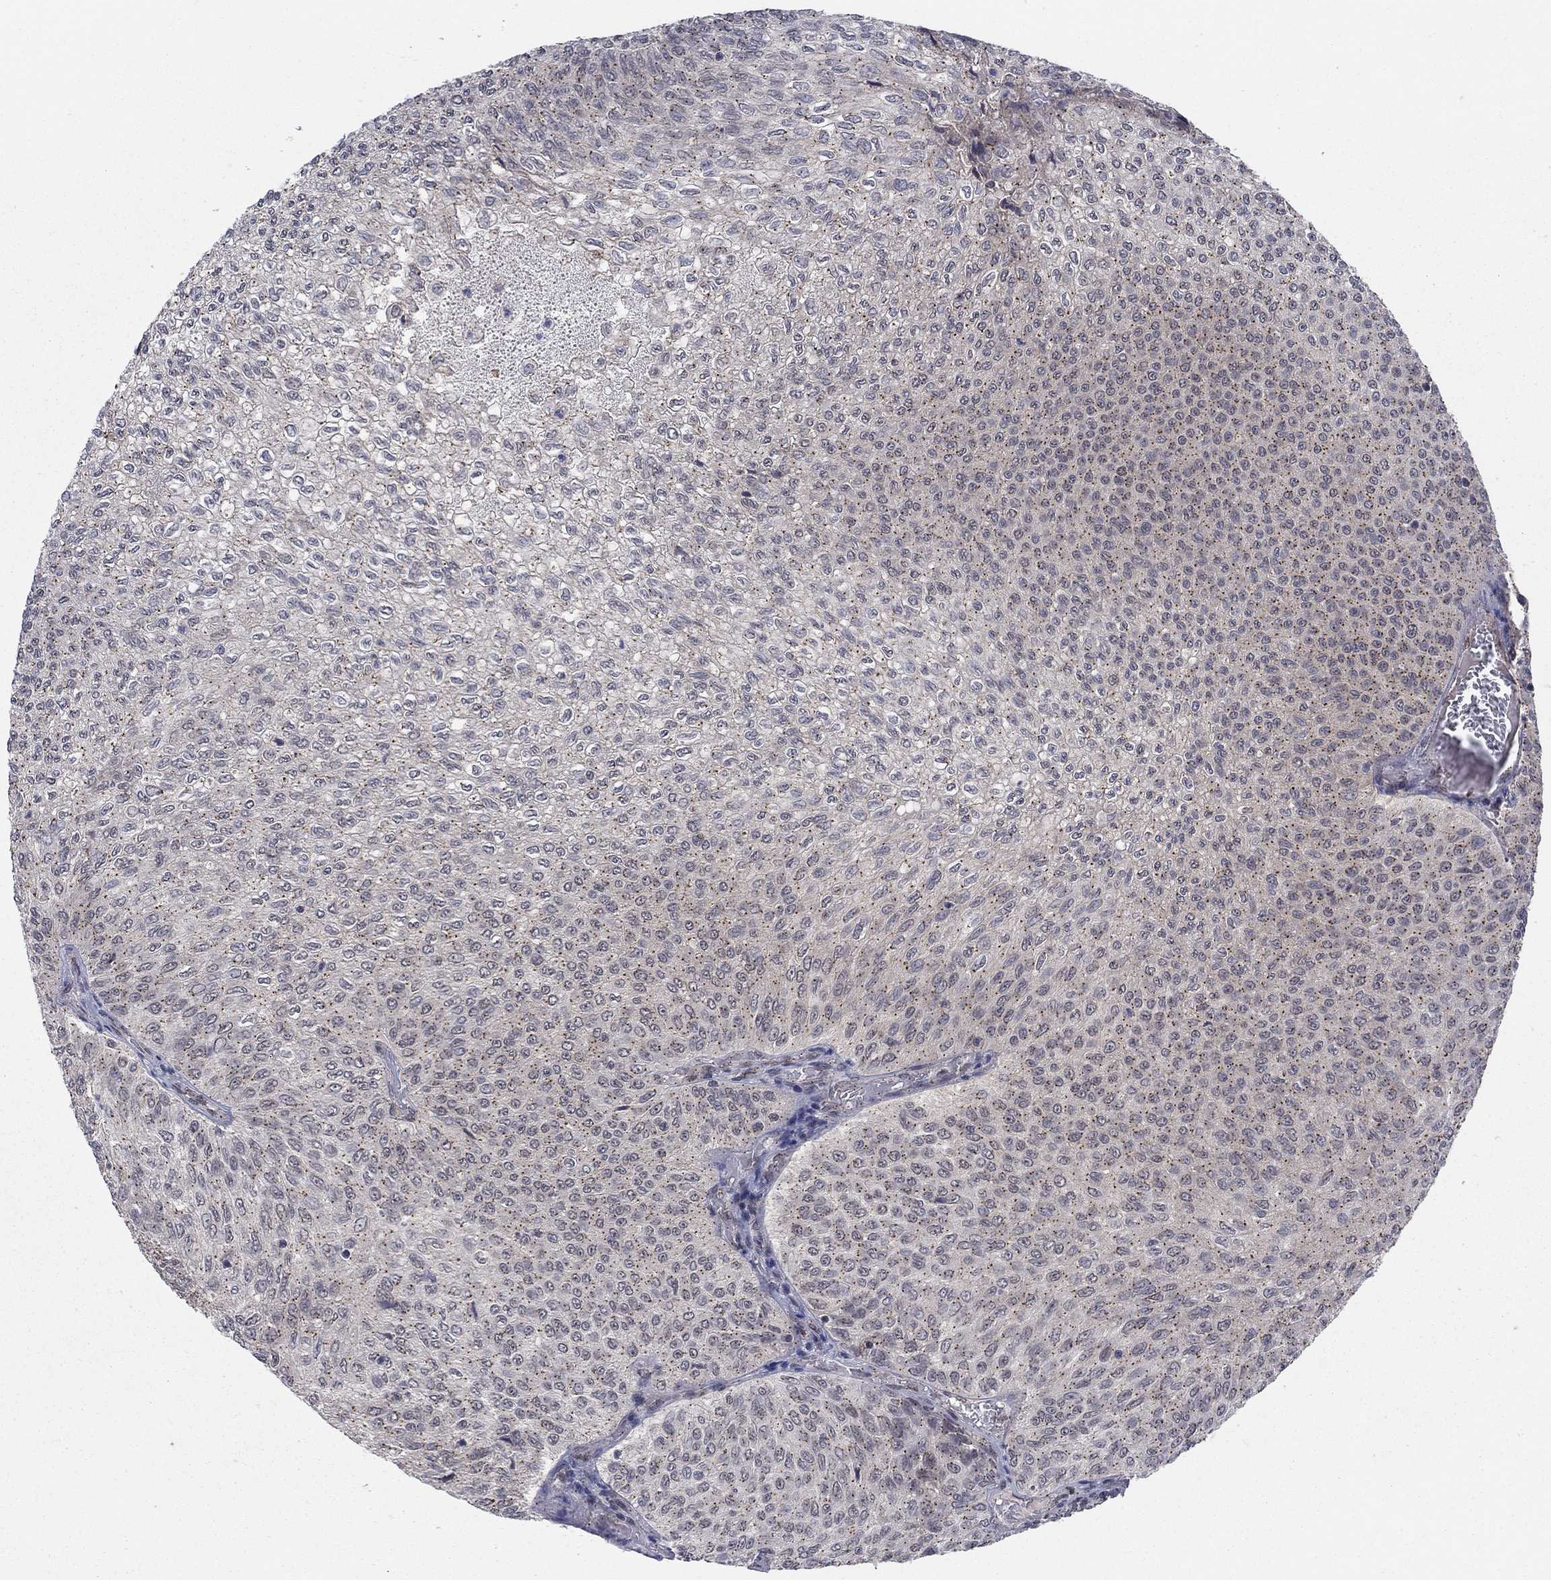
{"staining": {"intensity": "moderate", "quantity": ">75%", "location": "cytoplasmic/membranous"}, "tissue": "urothelial cancer", "cell_type": "Tumor cells", "image_type": "cancer", "snomed": [{"axis": "morphology", "description": "Urothelial carcinoma, Low grade"}, {"axis": "topography", "description": "Urinary bladder"}], "caption": "IHC photomicrograph of urothelial cancer stained for a protein (brown), which shows medium levels of moderate cytoplasmic/membranous expression in about >75% of tumor cells.", "gene": "SH3RF1", "patient": {"sex": "male", "age": 78}}